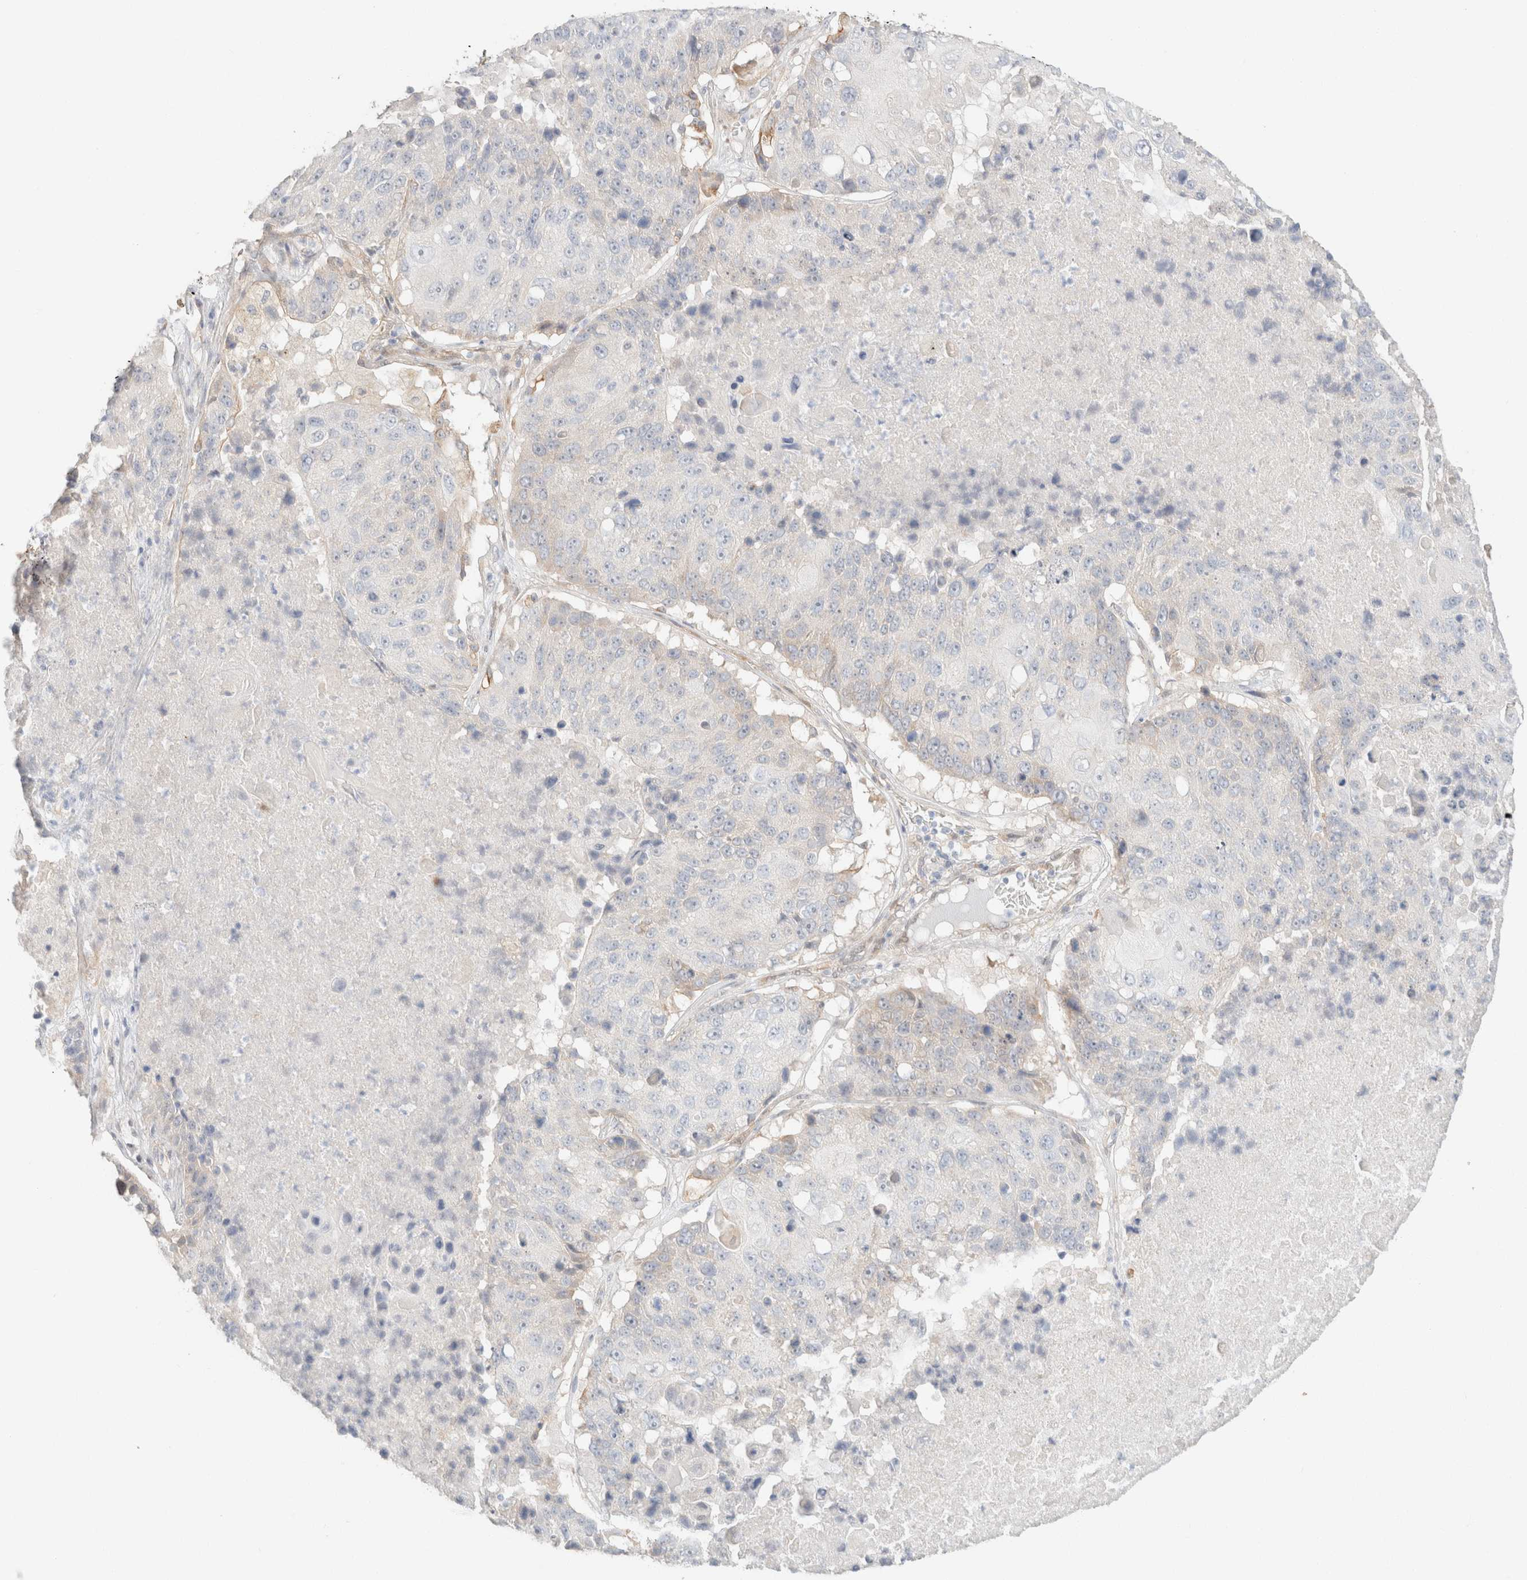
{"staining": {"intensity": "negative", "quantity": "none", "location": "none"}, "tissue": "lung cancer", "cell_type": "Tumor cells", "image_type": "cancer", "snomed": [{"axis": "morphology", "description": "Squamous cell carcinoma, NOS"}, {"axis": "topography", "description": "Lung"}], "caption": "IHC of lung cancer exhibits no expression in tumor cells.", "gene": "CSNK1E", "patient": {"sex": "male", "age": 61}}